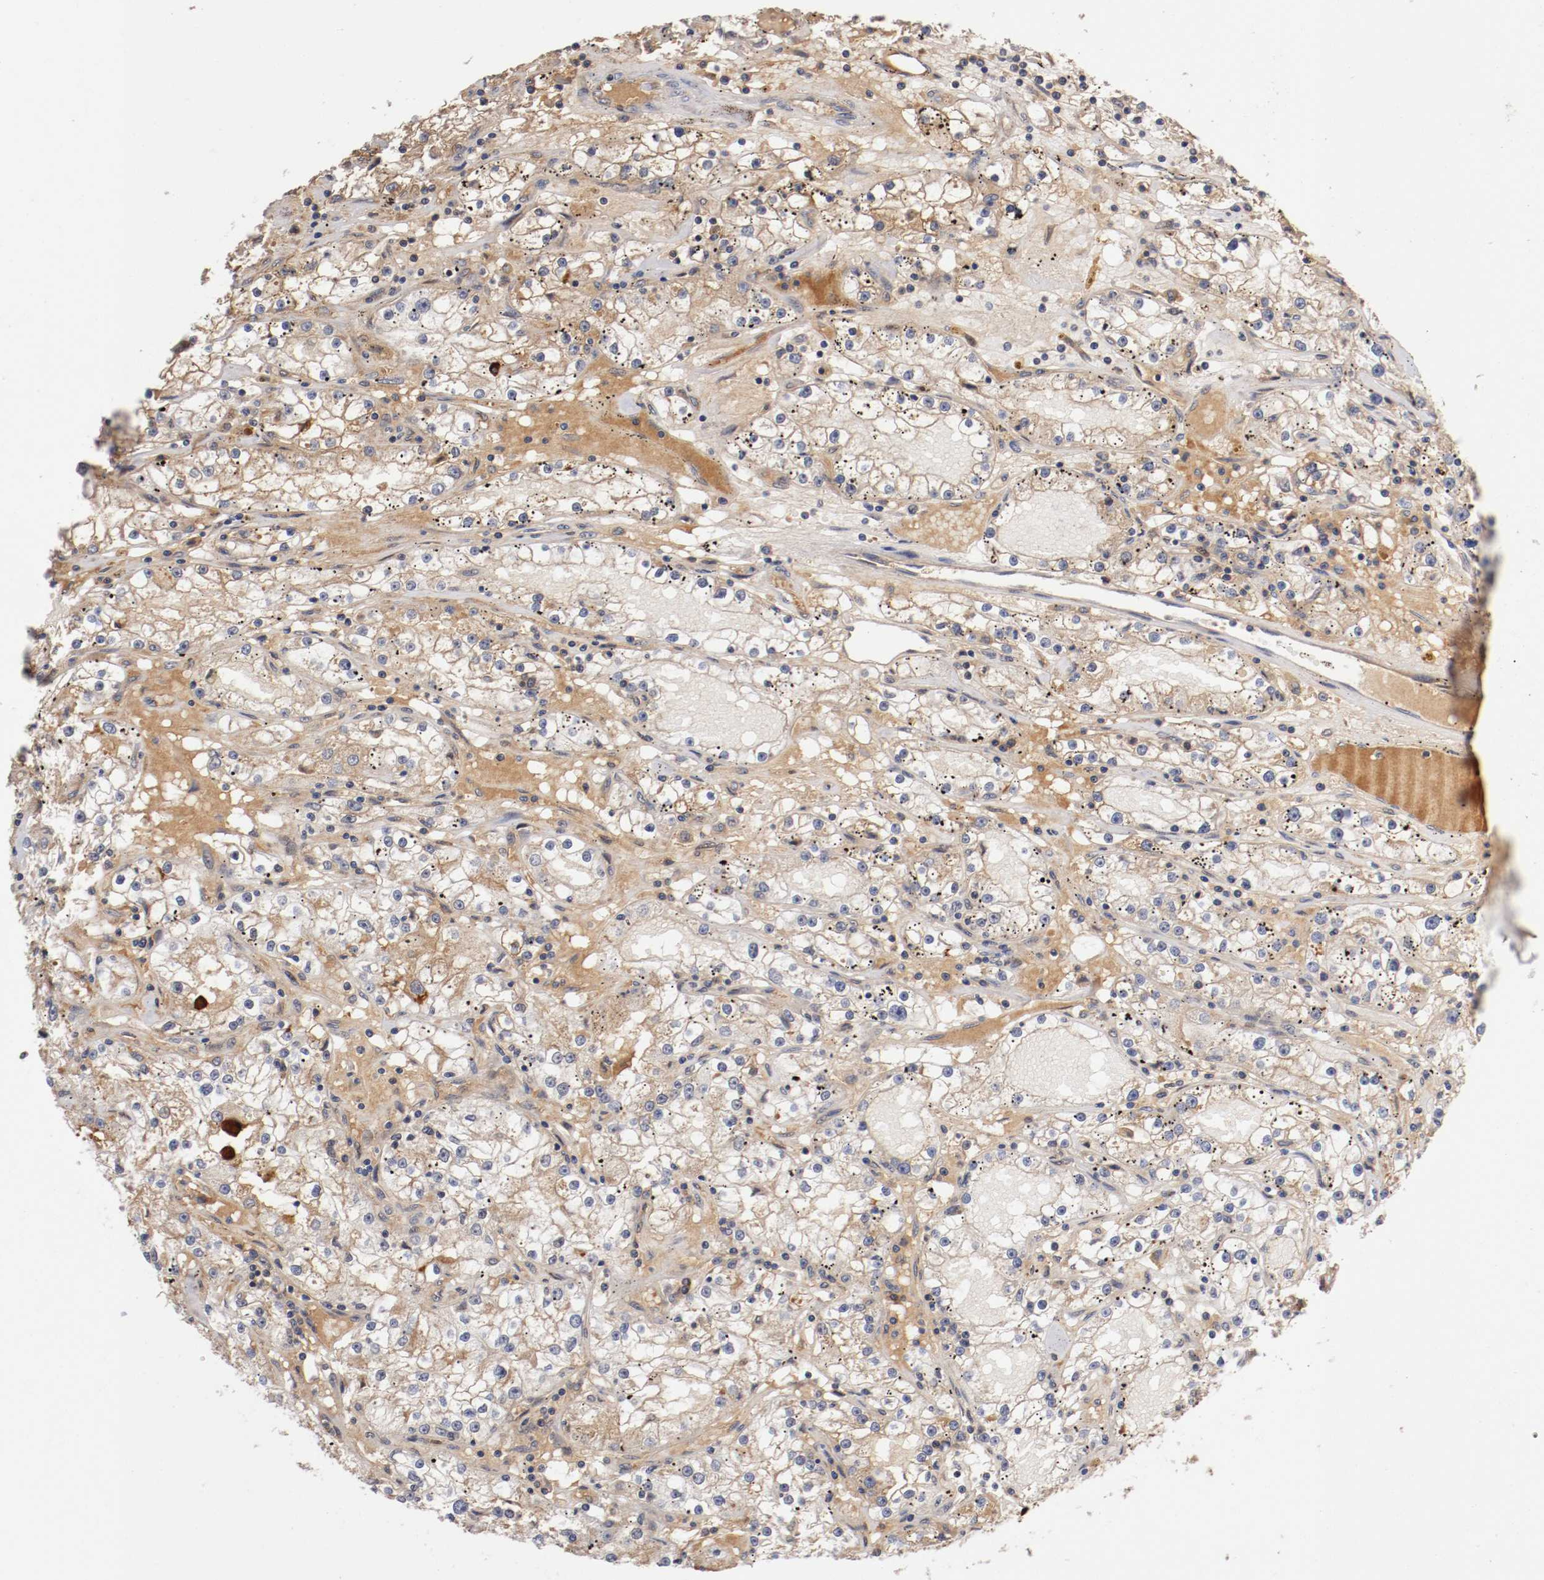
{"staining": {"intensity": "weak", "quantity": "25%-75%", "location": "cytoplasmic/membranous"}, "tissue": "renal cancer", "cell_type": "Tumor cells", "image_type": "cancer", "snomed": [{"axis": "morphology", "description": "Adenocarcinoma, NOS"}, {"axis": "topography", "description": "Kidney"}], "caption": "This micrograph reveals renal adenocarcinoma stained with IHC to label a protein in brown. The cytoplasmic/membranous of tumor cells show weak positivity for the protein. Nuclei are counter-stained blue.", "gene": "DNMT3B", "patient": {"sex": "male", "age": 56}}